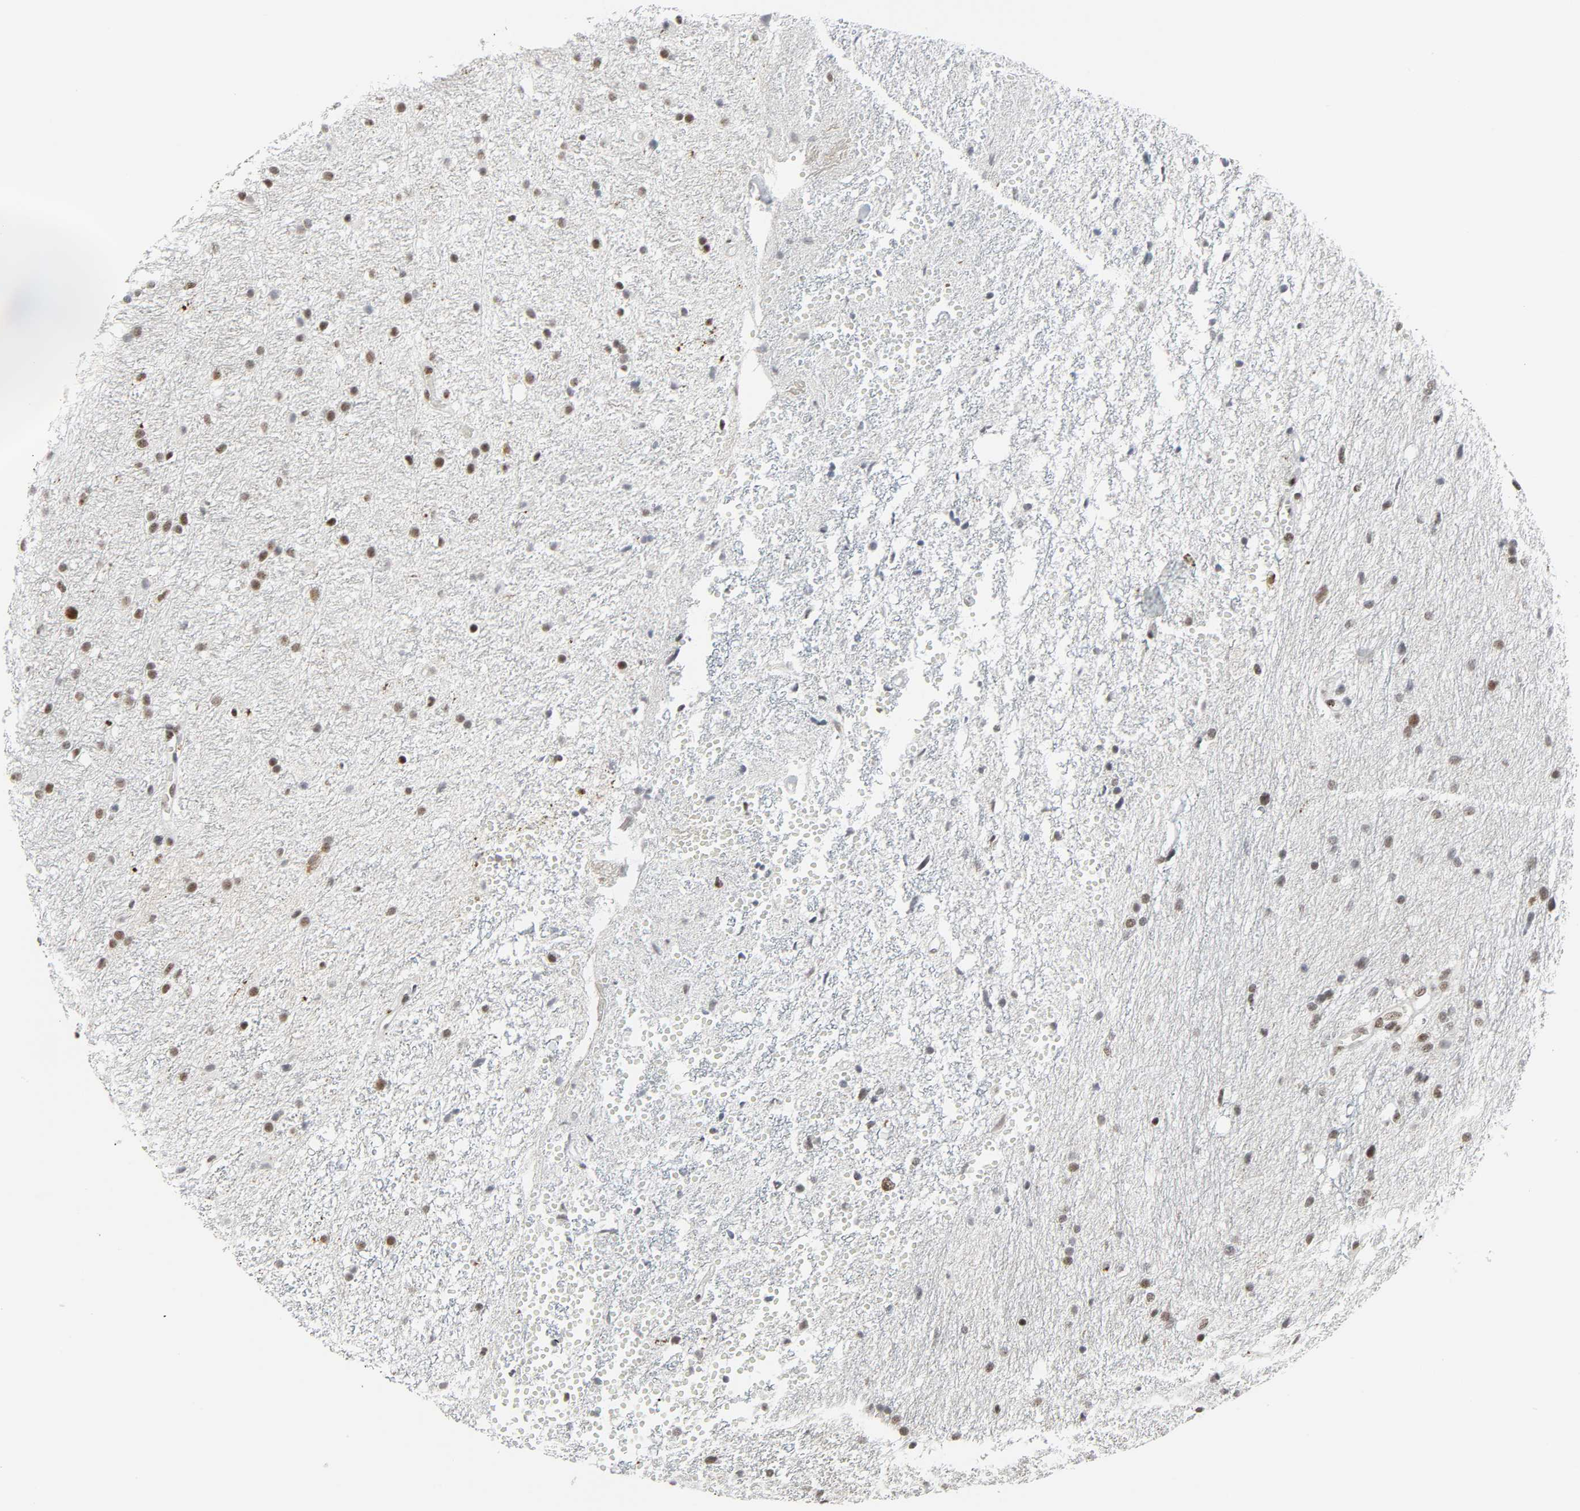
{"staining": {"intensity": "moderate", "quantity": "25%-75%", "location": "nuclear"}, "tissue": "glioma", "cell_type": "Tumor cells", "image_type": "cancer", "snomed": [{"axis": "morphology", "description": "Glioma, malignant, High grade"}, {"axis": "topography", "description": "Brain"}], "caption": "The immunohistochemical stain shows moderate nuclear expression in tumor cells of glioma tissue.", "gene": "CDK7", "patient": {"sex": "female", "age": 59}}